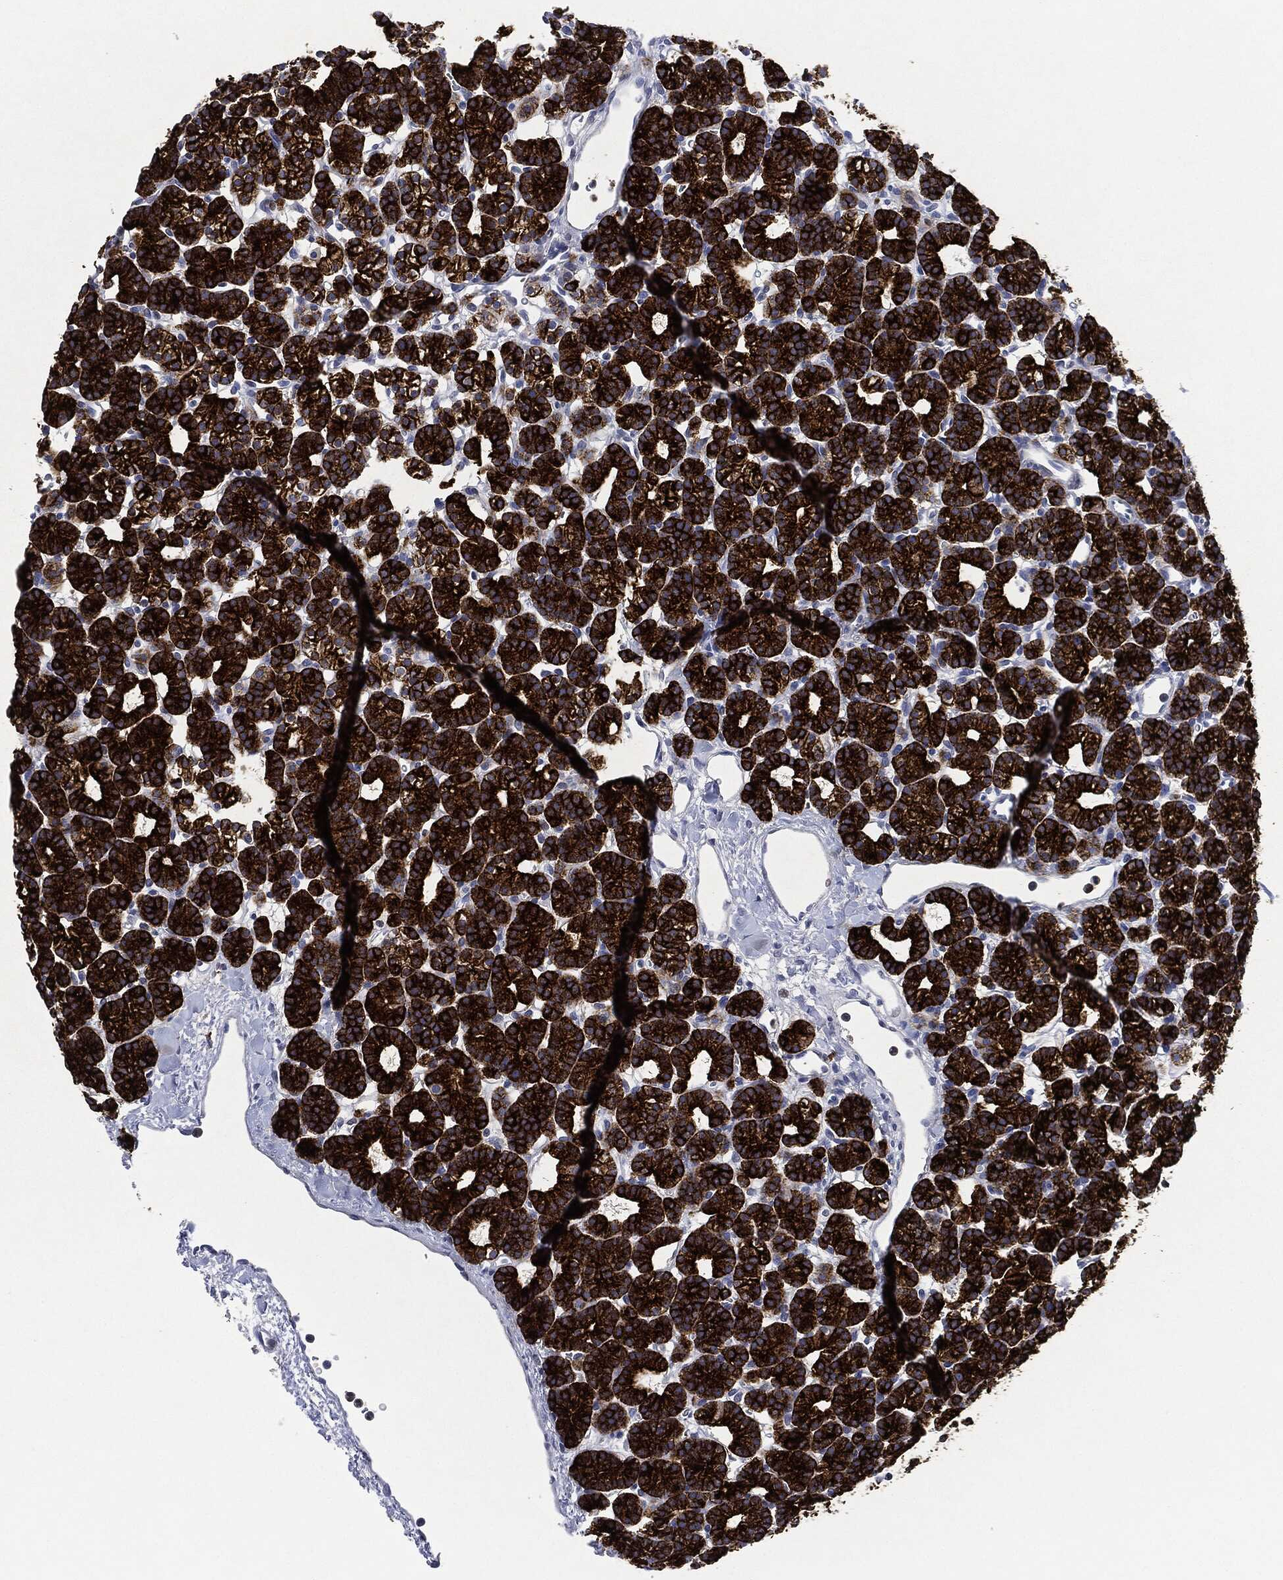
{"staining": {"intensity": "strong", "quantity": ">75%", "location": "cytoplasmic/membranous"}, "tissue": "parathyroid gland", "cell_type": "Glandular cells", "image_type": "normal", "snomed": [{"axis": "morphology", "description": "Normal tissue, NOS"}, {"axis": "topography", "description": "Parathyroid gland"}], "caption": "Immunohistochemistry (IHC) of normal parathyroid gland shows high levels of strong cytoplasmic/membranous expression in approximately >75% of glandular cells.", "gene": "NANOS3", "patient": {"sex": "male", "age": 85}}